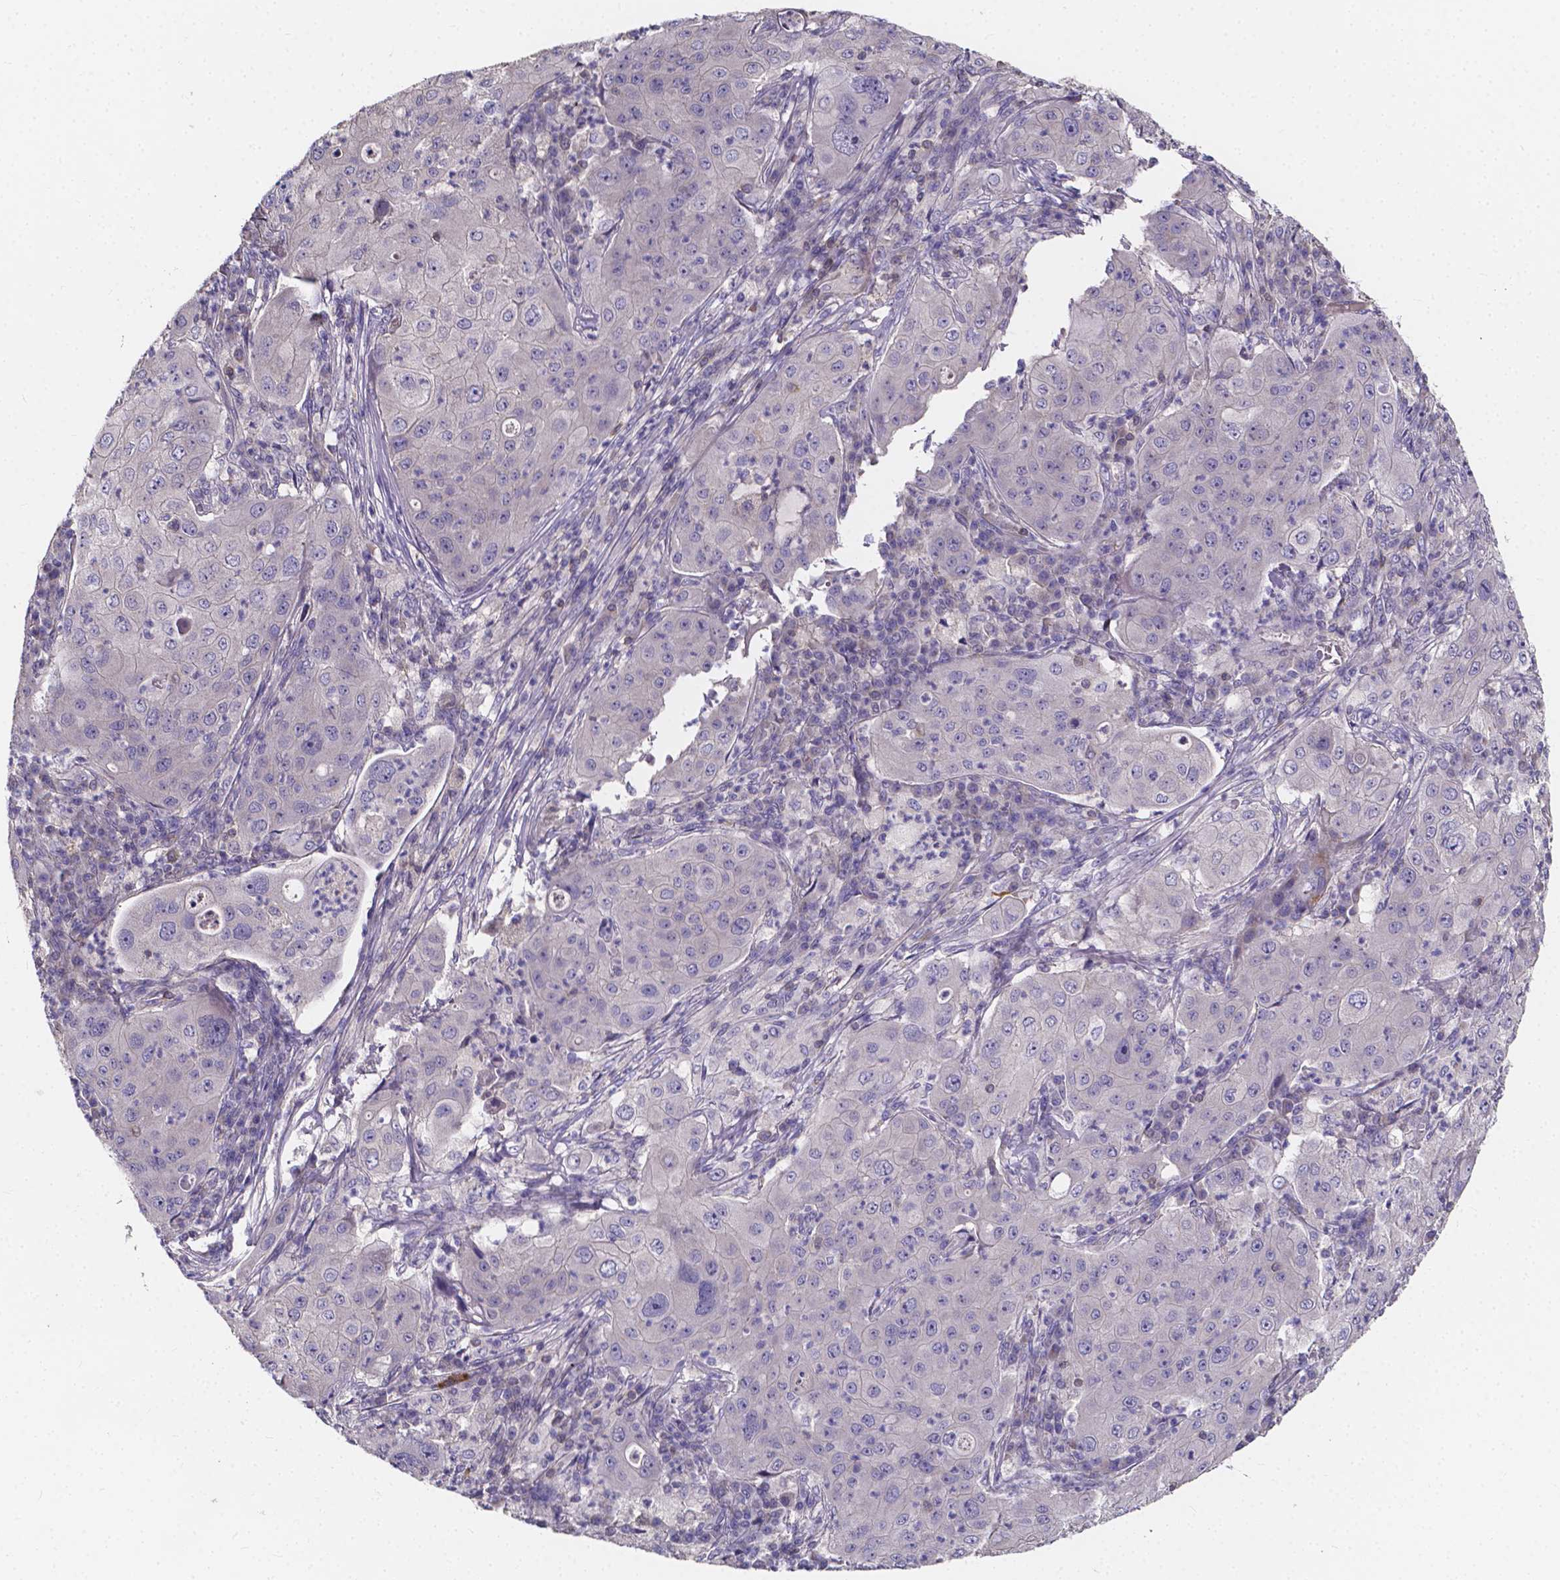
{"staining": {"intensity": "negative", "quantity": "none", "location": "none"}, "tissue": "lung cancer", "cell_type": "Tumor cells", "image_type": "cancer", "snomed": [{"axis": "morphology", "description": "Squamous cell carcinoma, NOS"}, {"axis": "topography", "description": "Lung"}], "caption": "High power microscopy histopathology image of an immunohistochemistry micrograph of lung squamous cell carcinoma, revealing no significant positivity in tumor cells.", "gene": "THEMIS", "patient": {"sex": "female", "age": 59}}